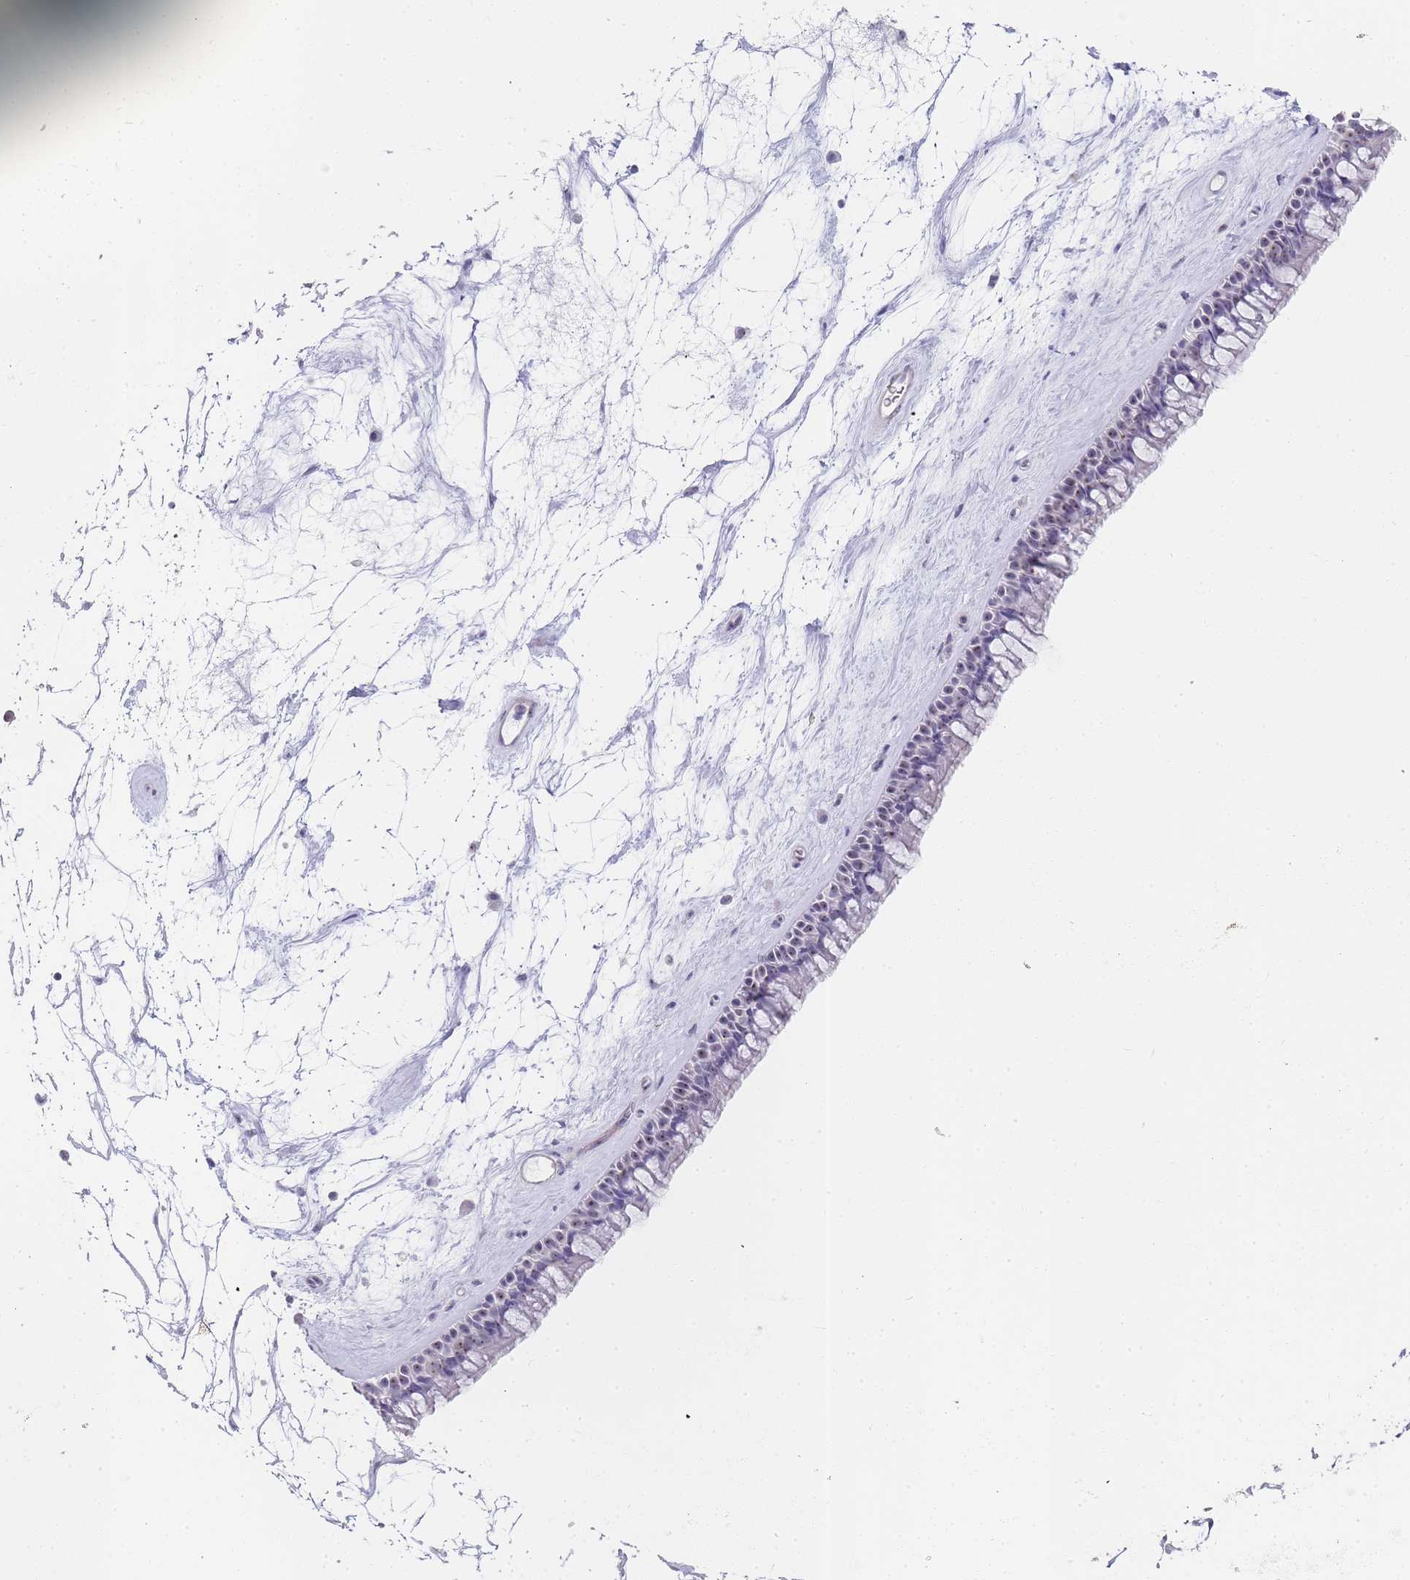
{"staining": {"intensity": "weak", "quantity": "25%-75%", "location": "nuclear"}, "tissue": "nasopharynx", "cell_type": "Respiratory epithelial cells", "image_type": "normal", "snomed": [{"axis": "morphology", "description": "Normal tissue, NOS"}, {"axis": "topography", "description": "Nasopharynx"}], "caption": "An image of nasopharynx stained for a protein shows weak nuclear brown staining in respiratory epithelial cells. The staining was performed using DAB (3,3'-diaminobenzidine) to visualize the protein expression in brown, while the nuclei were stained in blue with hematoxylin (Magnification: 20x).", "gene": "NOP14", "patient": {"sex": "male", "age": 64}}